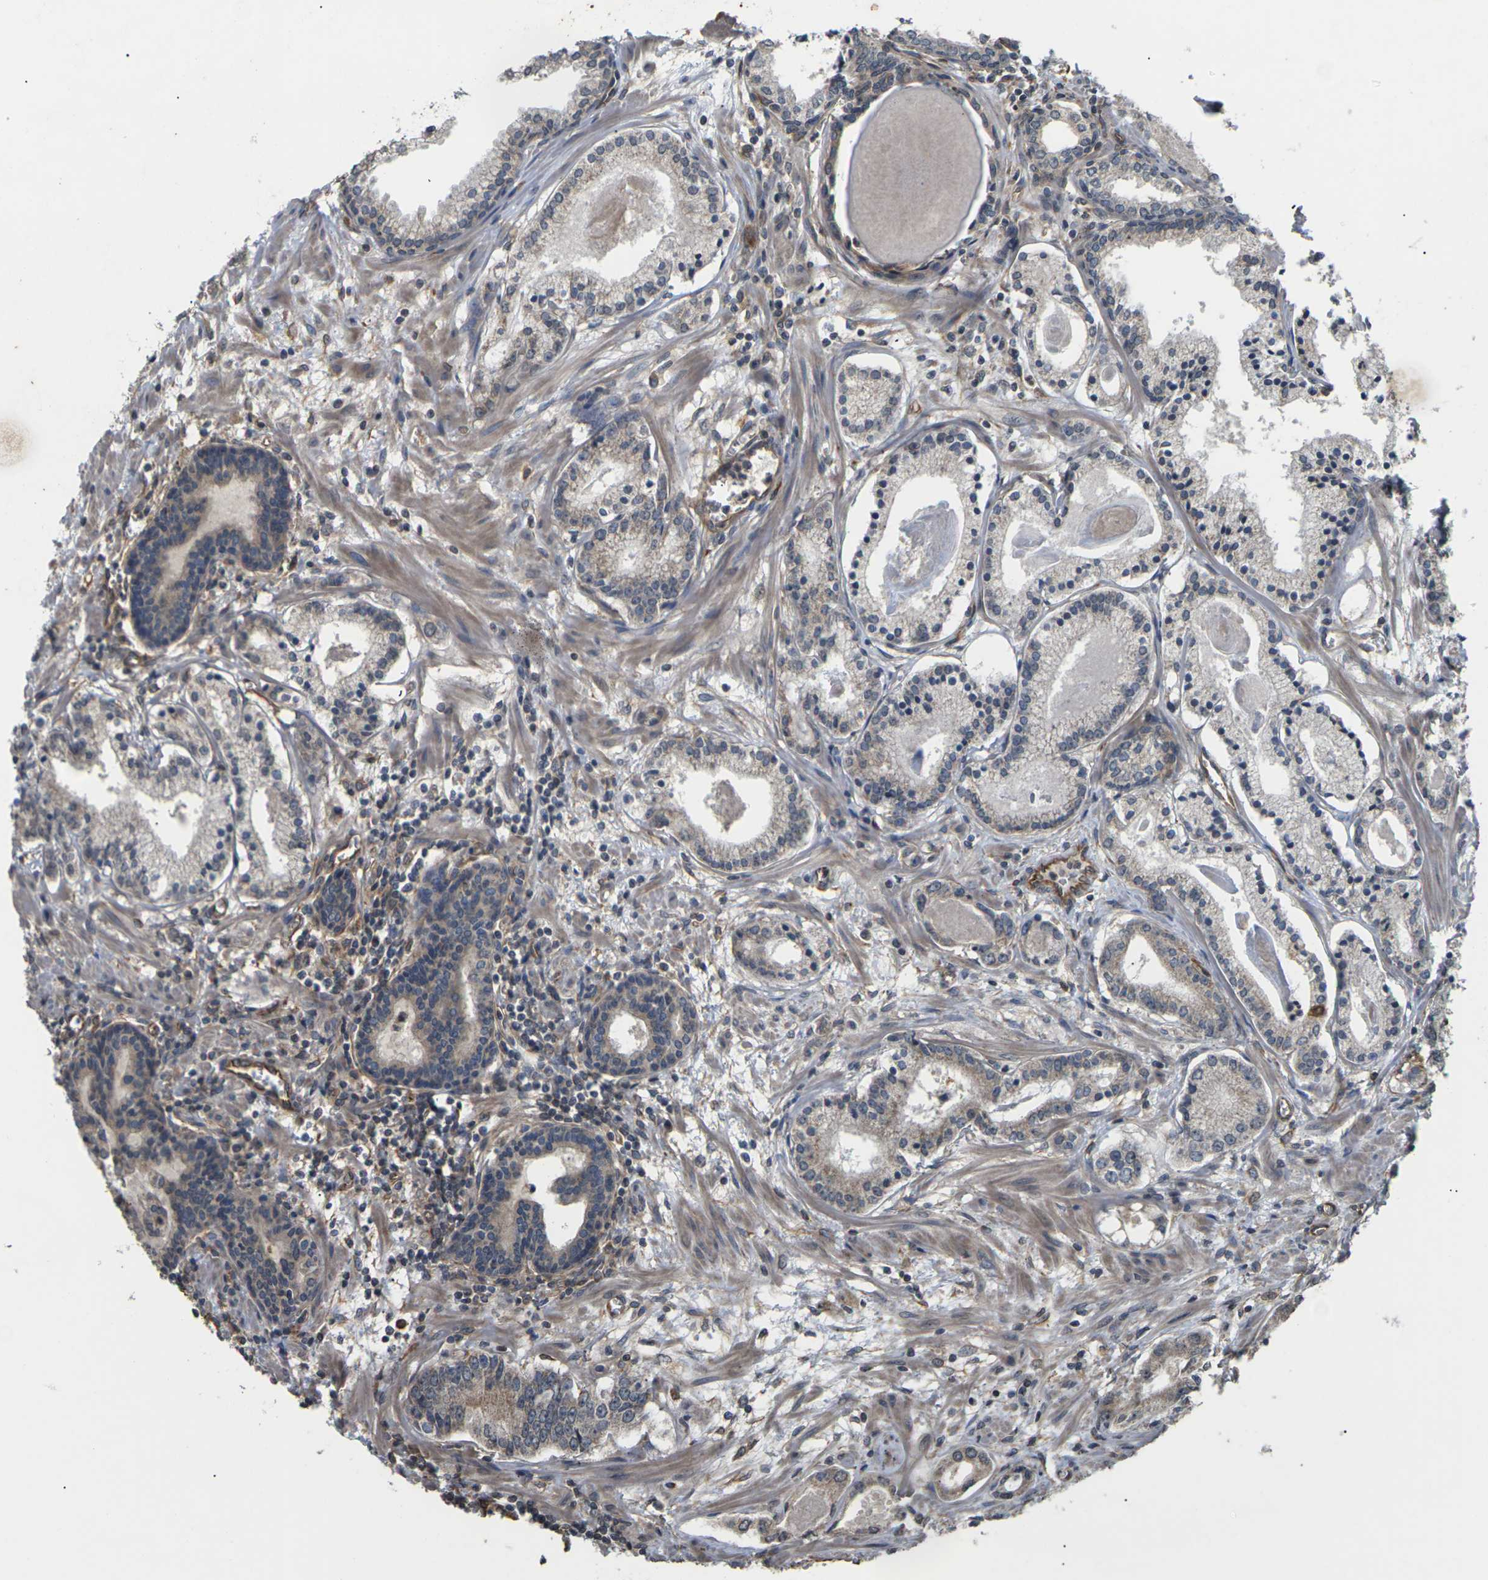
{"staining": {"intensity": "moderate", "quantity": "25%-75%", "location": "cytoplasmic/membranous"}, "tissue": "prostate cancer", "cell_type": "Tumor cells", "image_type": "cancer", "snomed": [{"axis": "morphology", "description": "Adenocarcinoma, Low grade"}, {"axis": "topography", "description": "Prostate"}], "caption": "Immunohistochemical staining of human prostate cancer (low-grade adenocarcinoma) reveals medium levels of moderate cytoplasmic/membranous expression in about 25%-75% of tumor cells. The protein is shown in brown color, while the nuclei are stained blue.", "gene": "DKK2", "patient": {"sex": "male", "age": 59}}